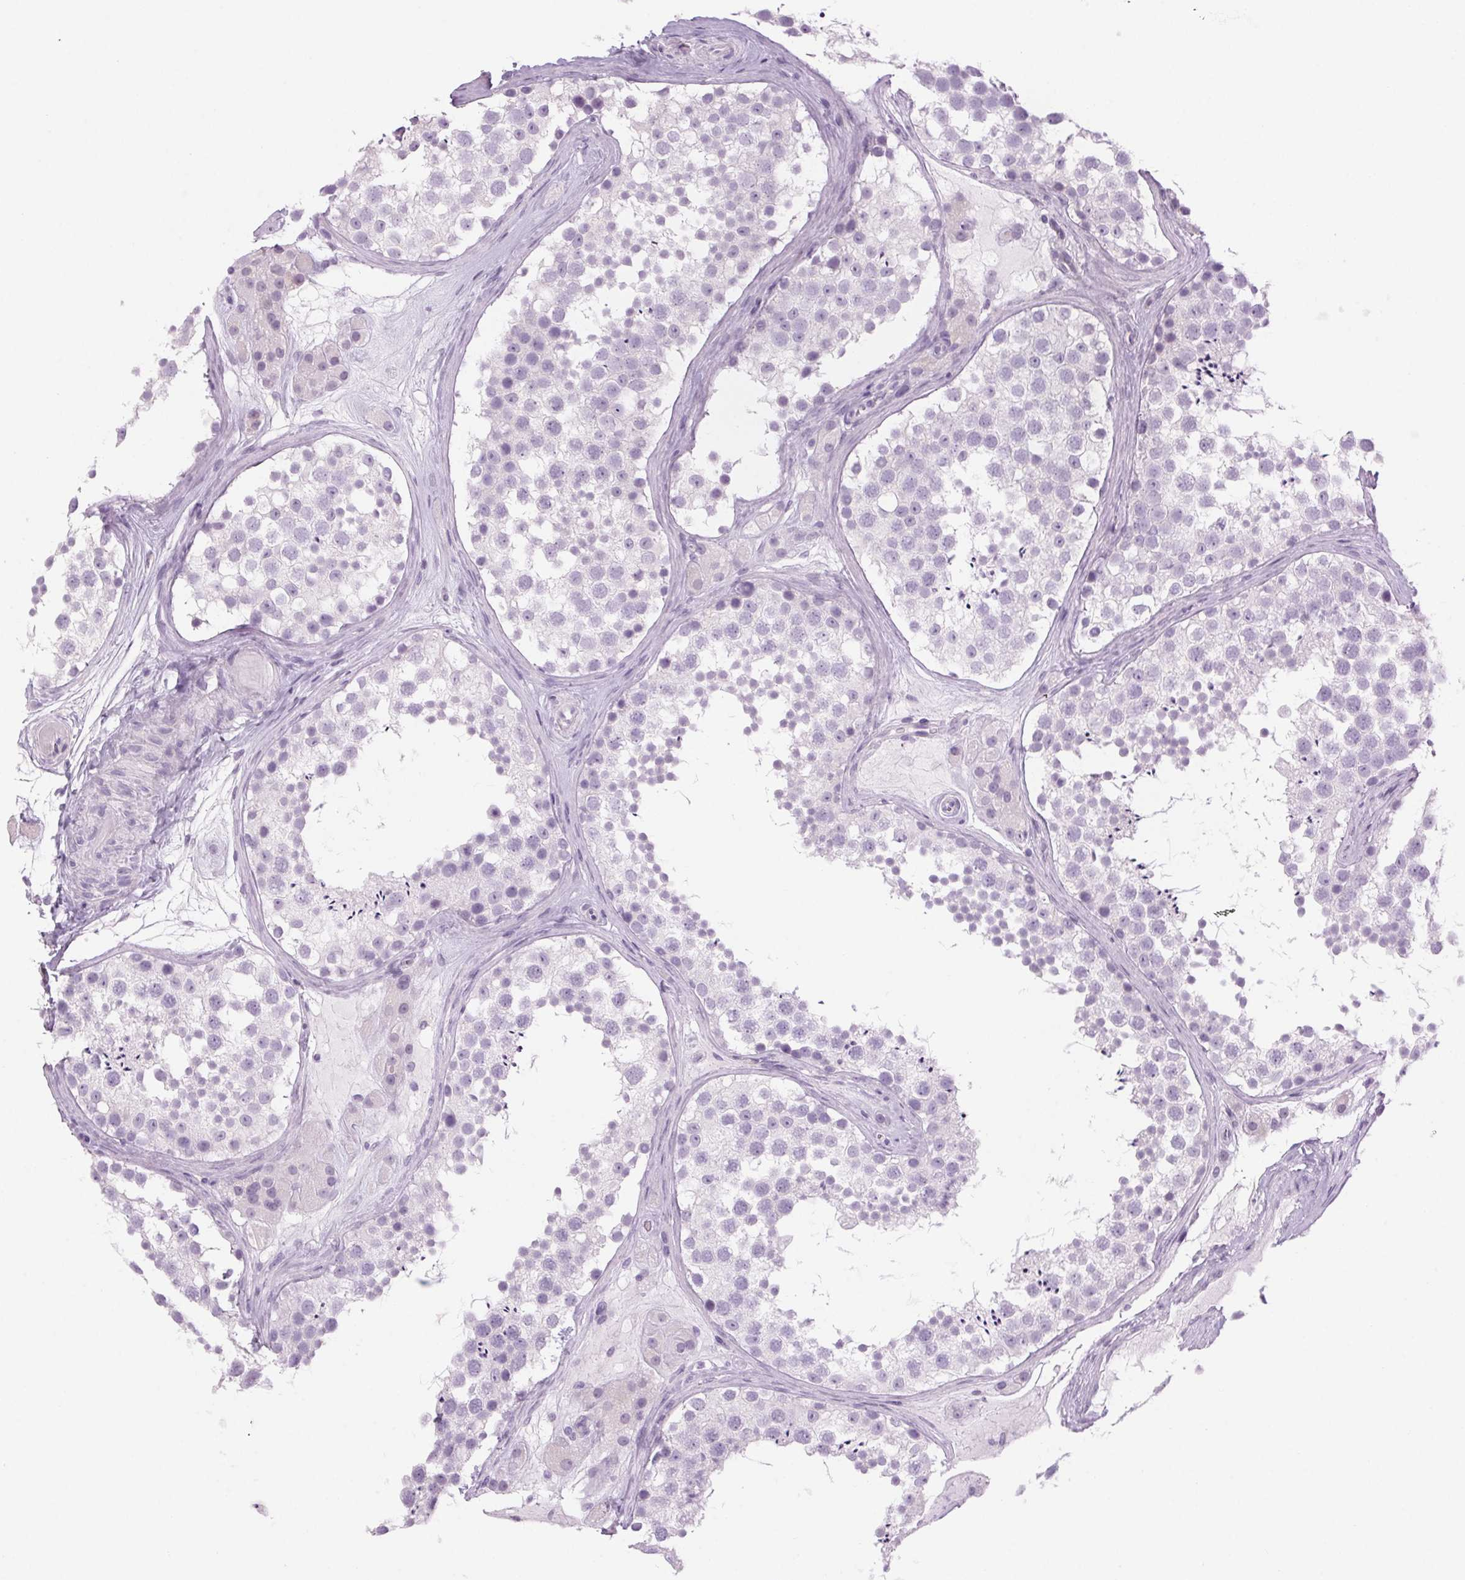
{"staining": {"intensity": "negative", "quantity": "none", "location": "none"}, "tissue": "testis", "cell_type": "Cells in seminiferous ducts", "image_type": "normal", "snomed": [{"axis": "morphology", "description": "Normal tissue, NOS"}, {"axis": "topography", "description": "Testis"}], "caption": "IHC micrograph of normal testis: testis stained with DAB (3,3'-diaminobenzidine) displays no significant protein positivity in cells in seminiferous ducts.", "gene": "LRP2", "patient": {"sex": "male", "age": 41}}